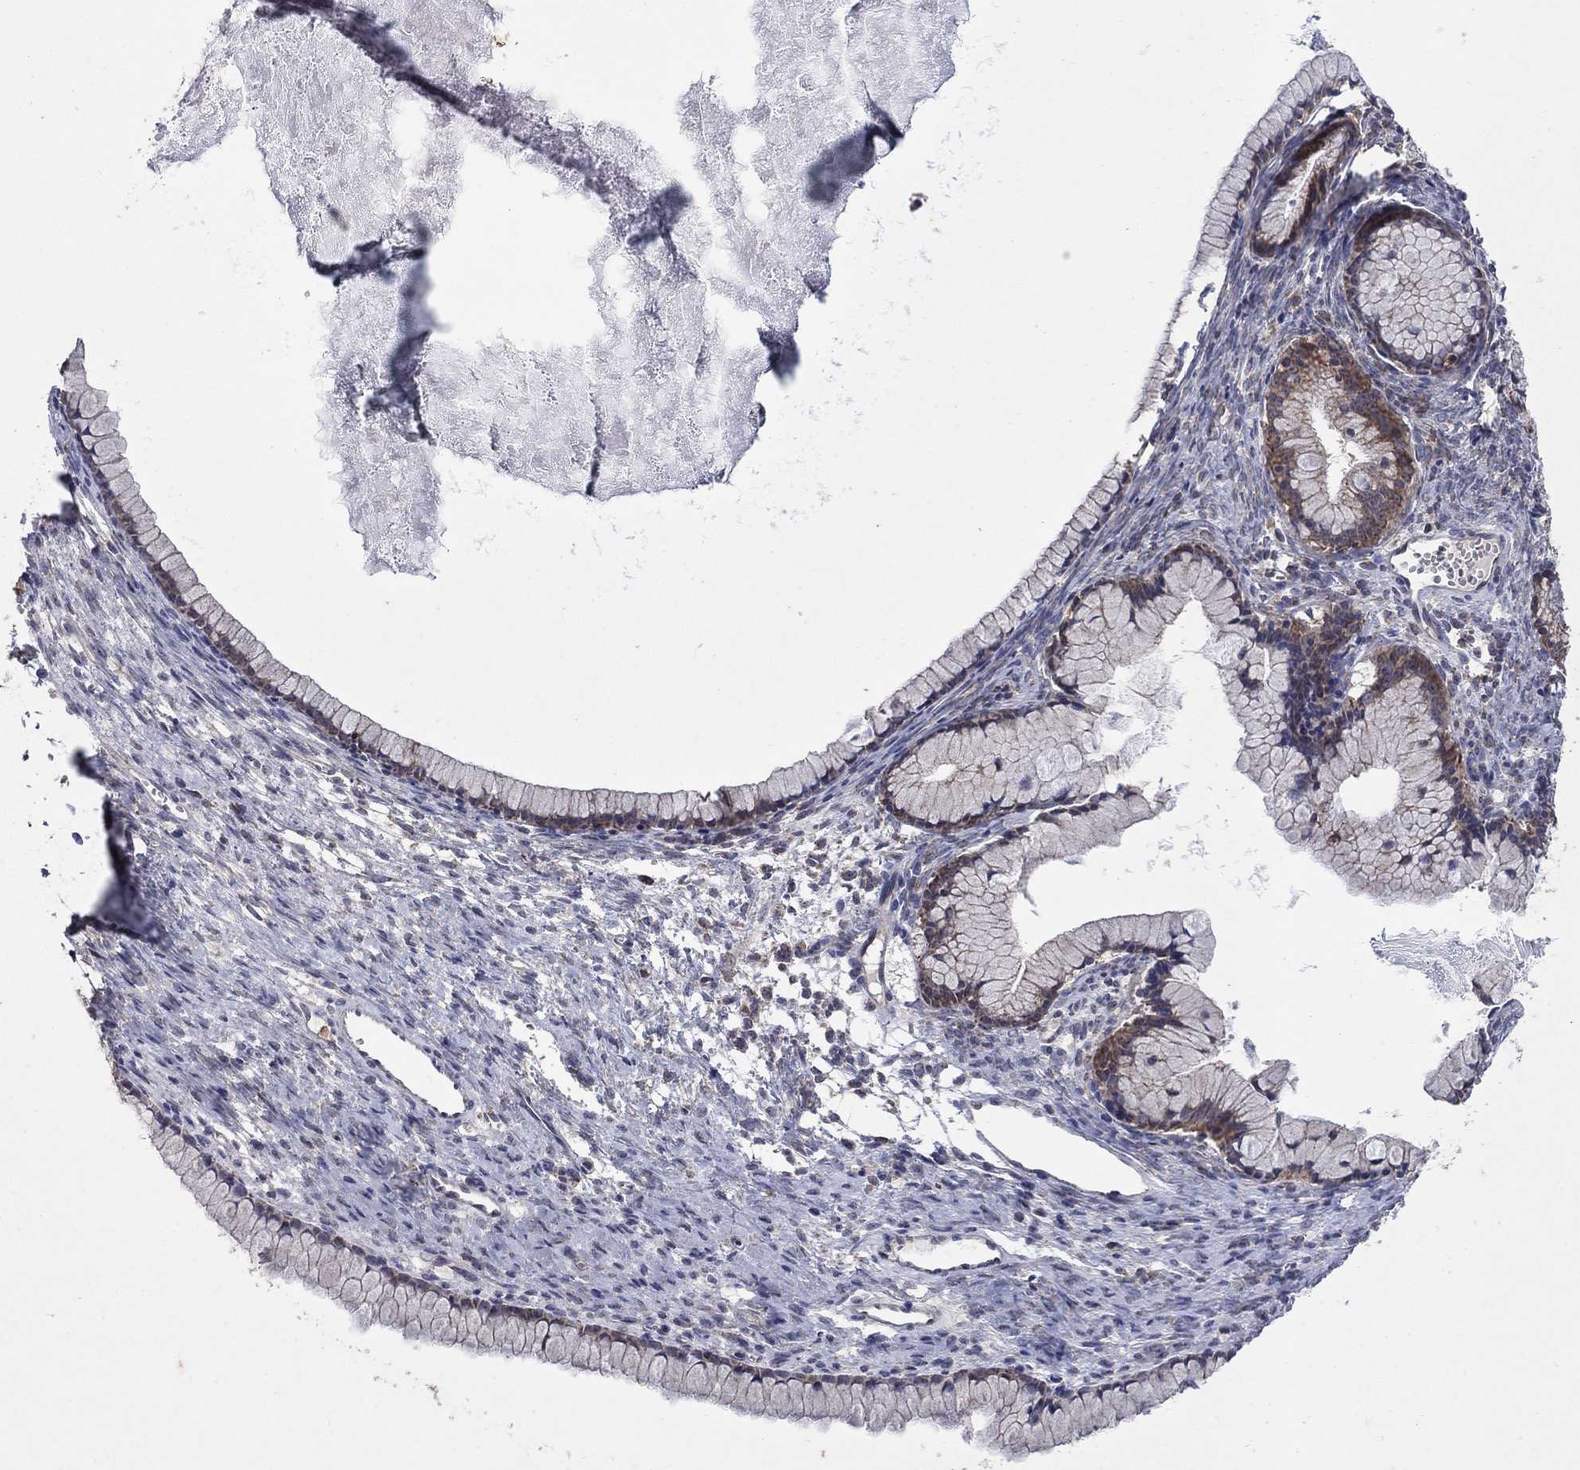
{"staining": {"intensity": "moderate", "quantity": "<25%", "location": "cytoplasmic/membranous"}, "tissue": "ovarian cancer", "cell_type": "Tumor cells", "image_type": "cancer", "snomed": [{"axis": "morphology", "description": "Cystadenocarcinoma, mucinous, NOS"}, {"axis": "topography", "description": "Ovary"}], "caption": "Moderate cytoplasmic/membranous protein positivity is identified in about <25% of tumor cells in mucinous cystadenocarcinoma (ovarian). The protein is stained brown, and the nuclei are stained in blue (DAB IHC with brightfield microscopy, high magnification).", "gene": "DPH1", "patient": {"sex": "female", "age": 41}}